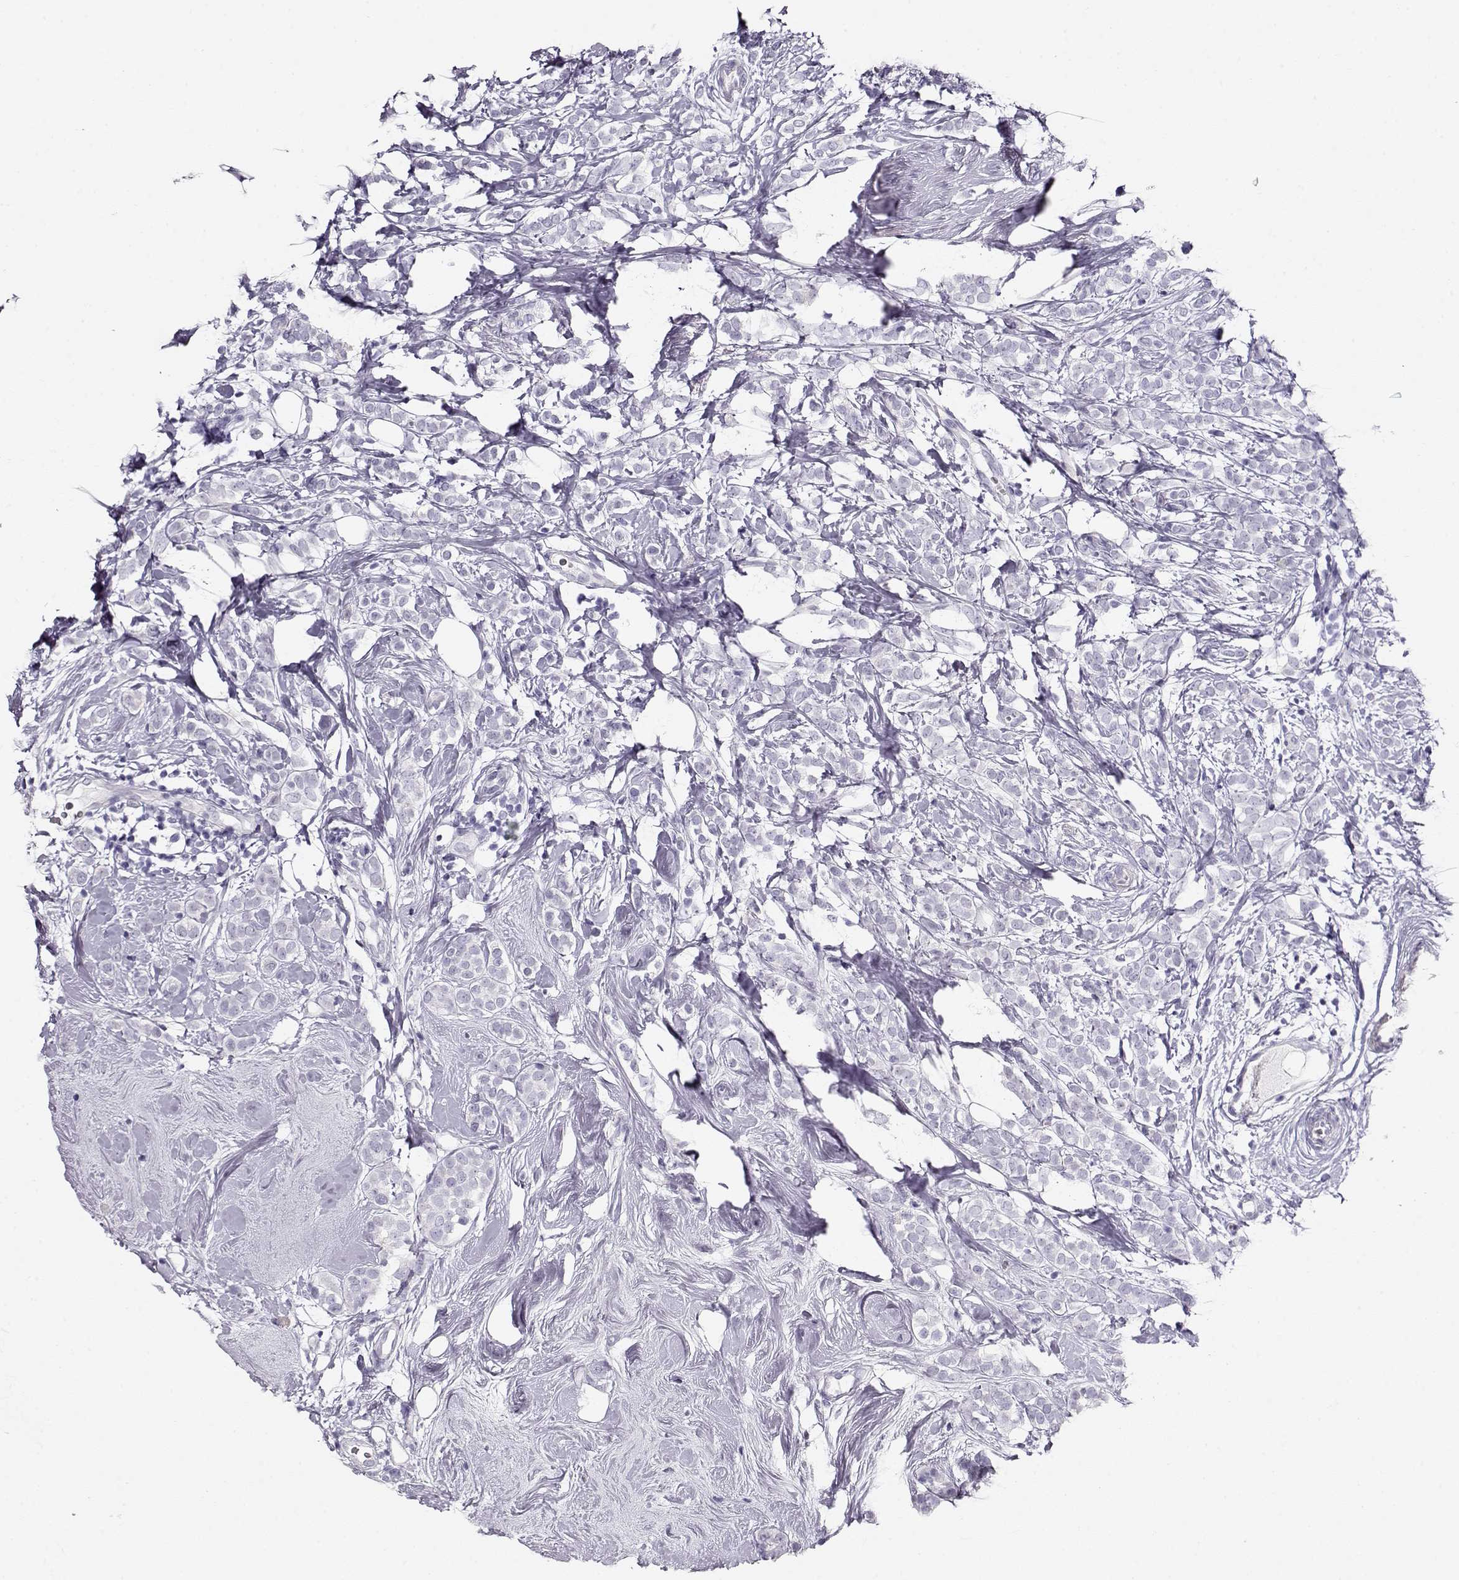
{"staining": {"intensity": "negative", "quantity": "none", "location": "none"}, "tissue": "breast cancer", "cell_type": "Tumor cells", "image_type": "cancer", "snomed": [{"axis": "morphology", "description": "Lobular carcinoma"}, {"axis": "topography", "description": "Breast"}], "caption": "Immunohistochemistry image of neoplastic tissue: breast lobular carcinoma stained with DAB demonstrates no significant protein expression in tumor cells.", "gene": "ACTN2", "patient": {"sex": "female", "age": 49}}